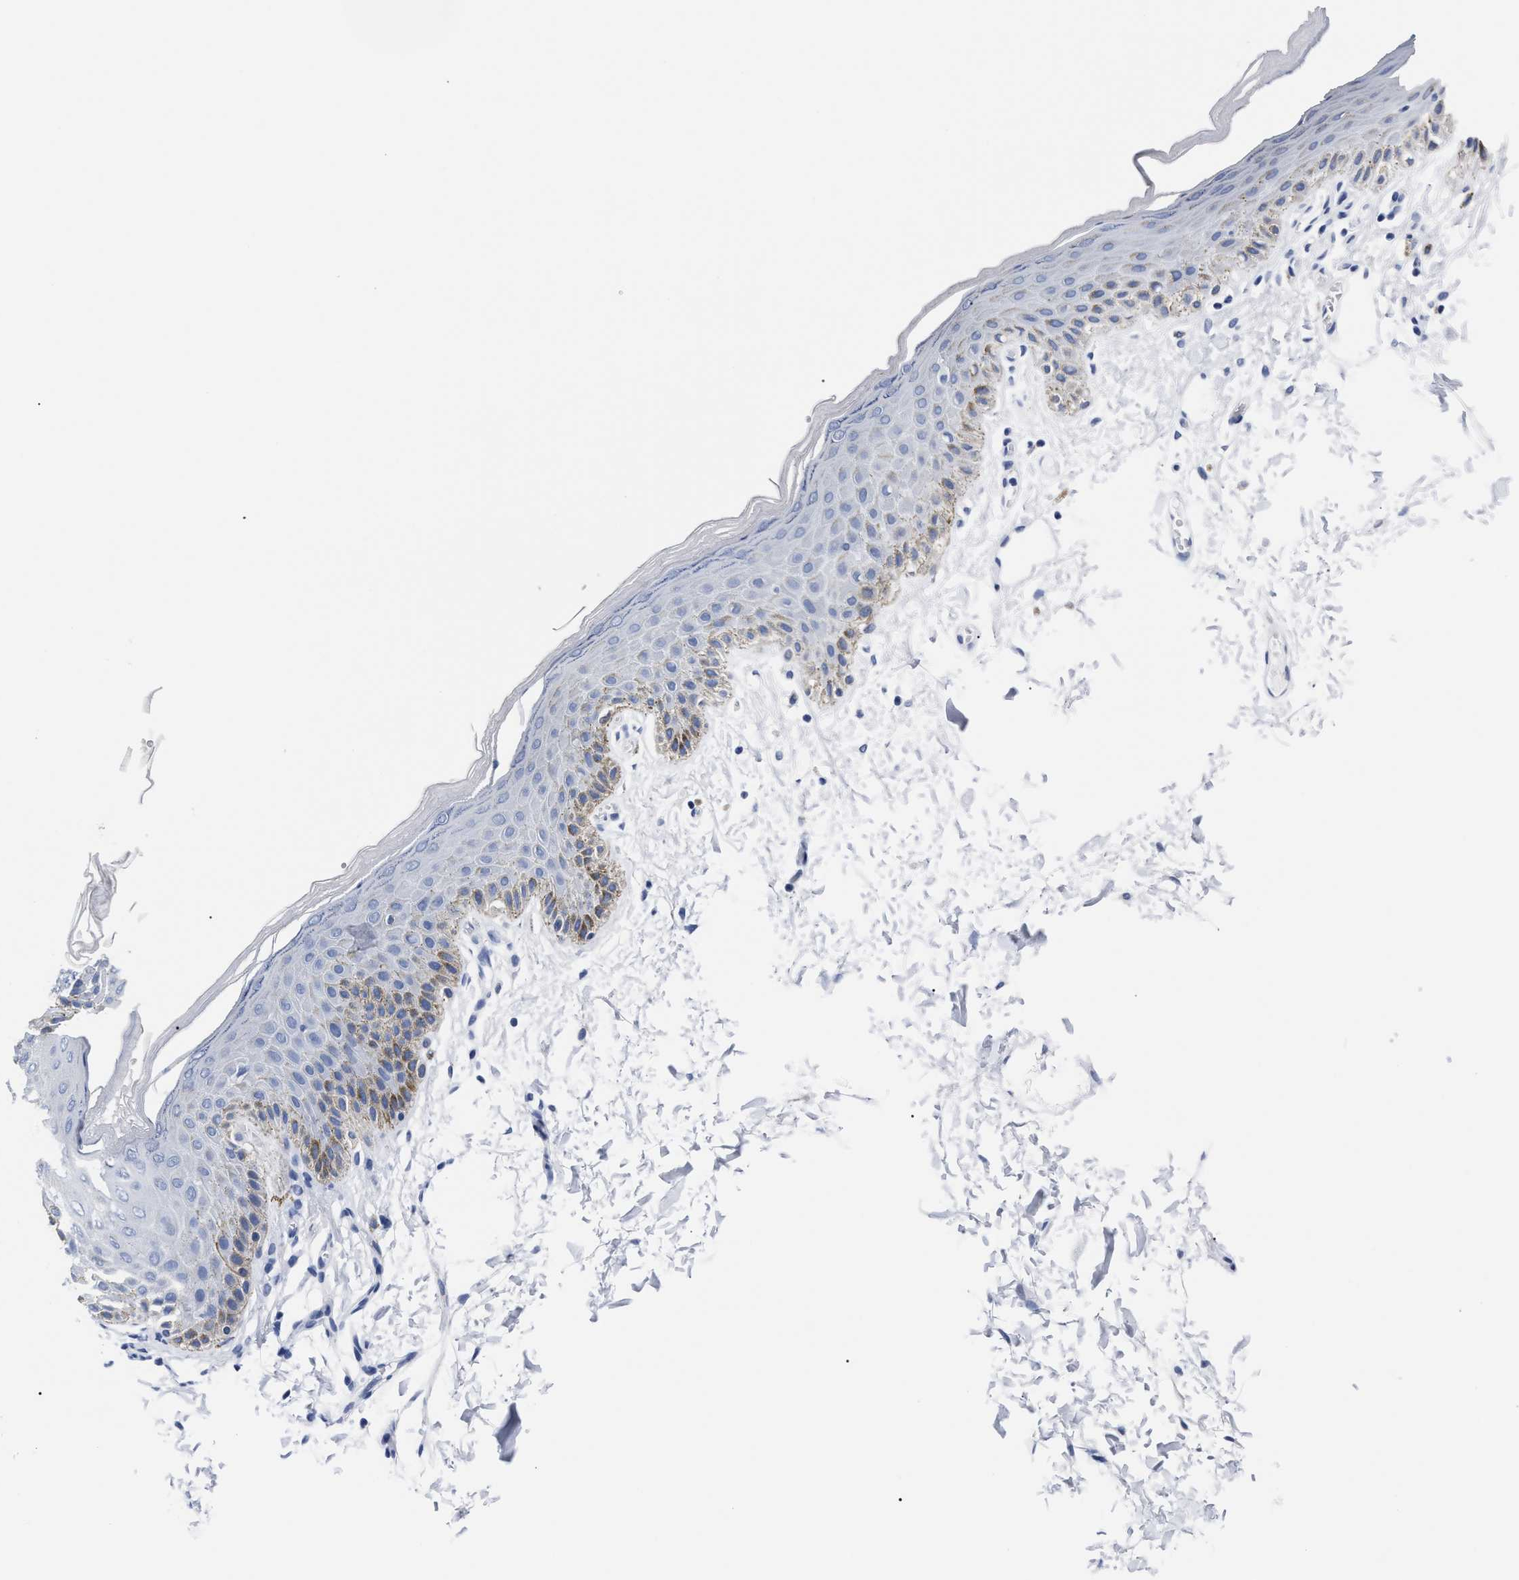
{"staining": {"intensity": "moderate", "quantity": "<25%", "location": "cytoplasmic/membranous"}, "tissue": "skin", "cell_type": "Epidermal cells", "image_type": "normal", "snomed": [{"axis": "morphology", "description": "Normal tissue, NOS"}, {"axis": "topography", "description": "Anal"}], "caption": "Brown immunohistochemical staining in unremarkable skin exhibits moderate cytoplasmic/membranous staining in about <25% of epidermal cells. The protein of interest is shown in brown color, while the nuclei are stained blue.", "gene": "ALPG", "patient": {"sex": "male", "age": 44}}